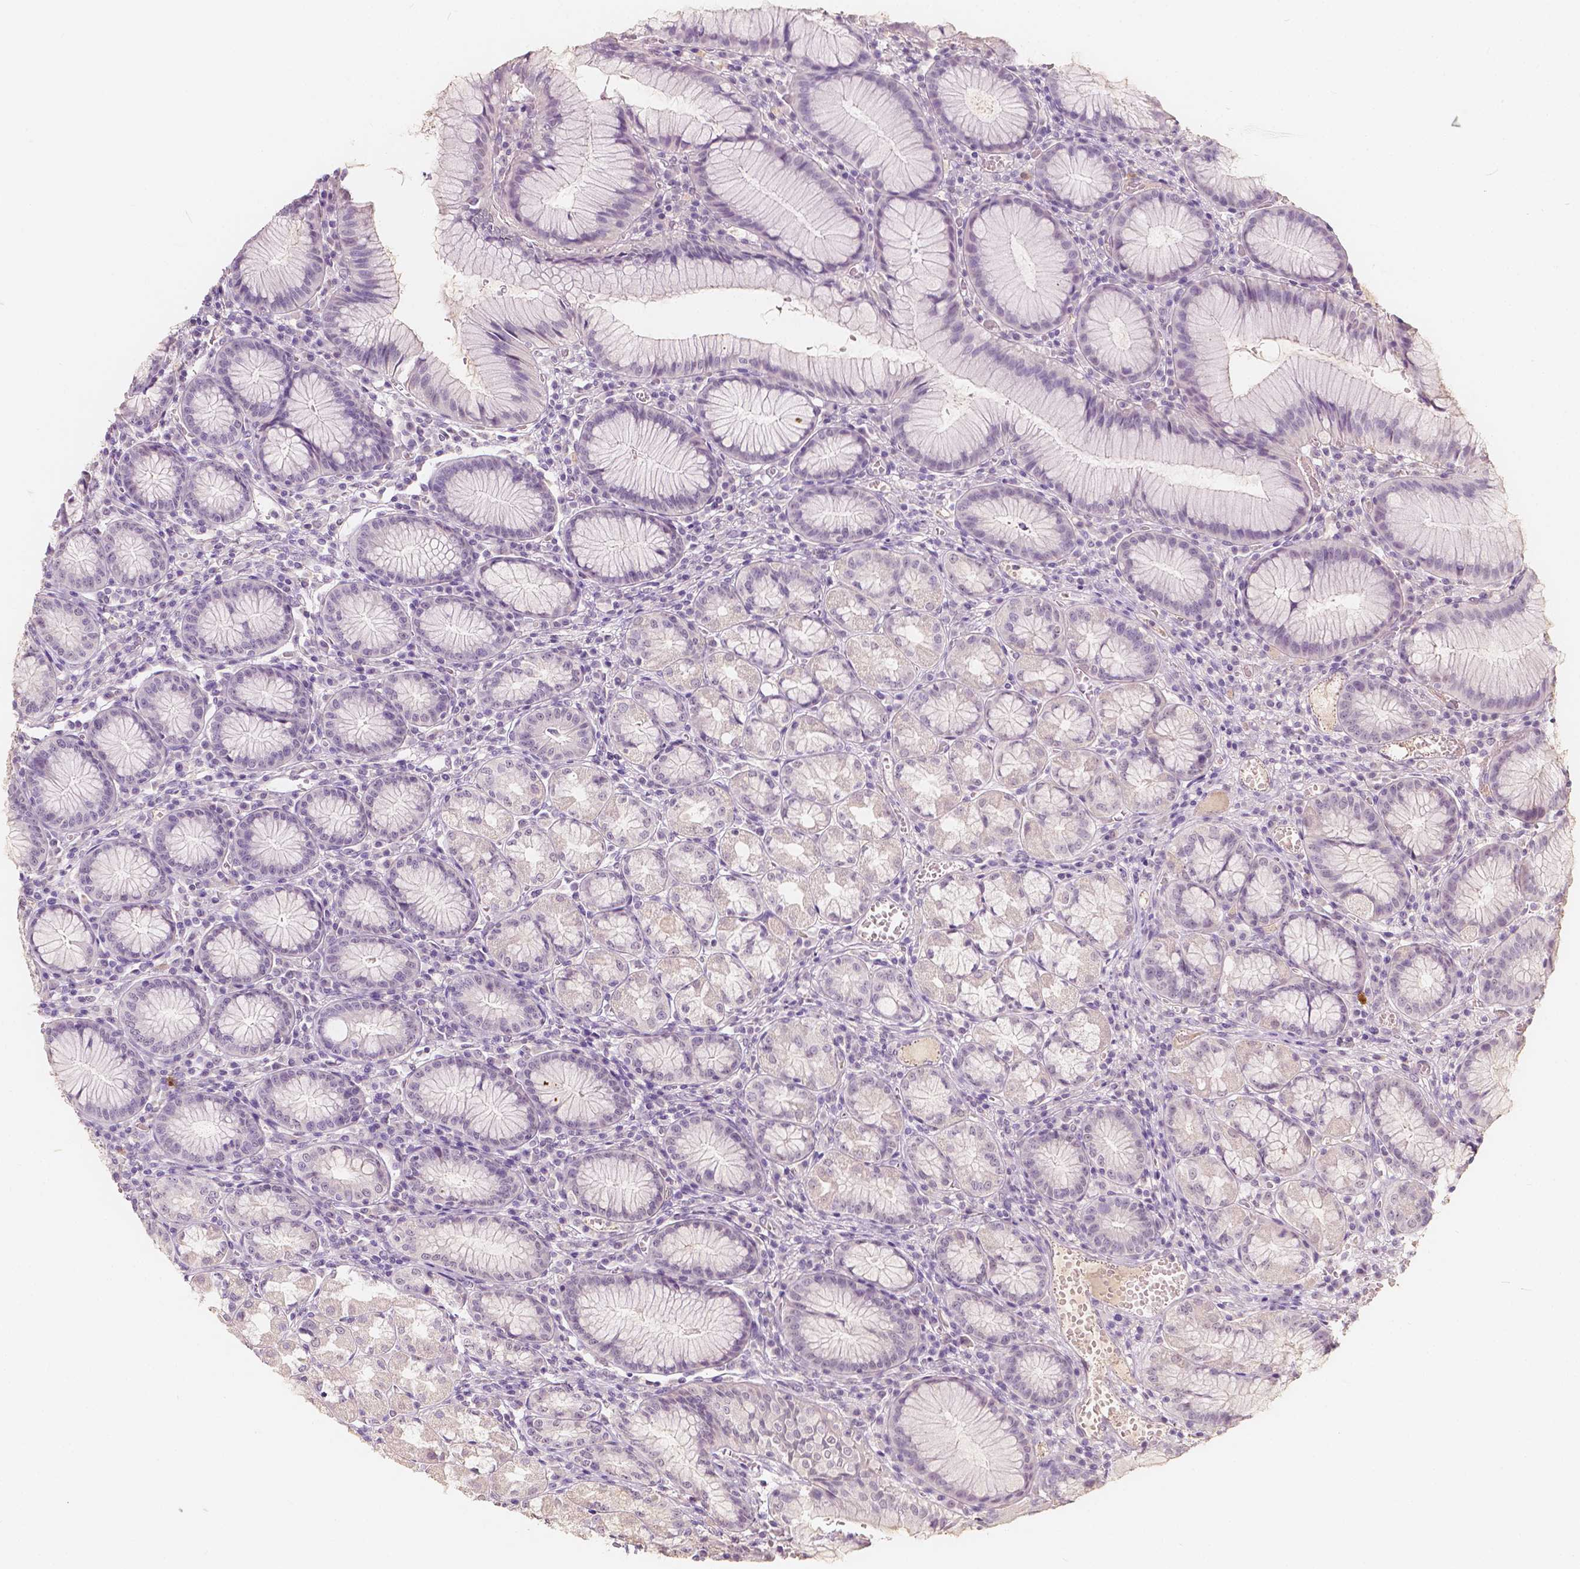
{"staining": {"intensity": "negative", "quantity": "none", "location": "none"}, "tissue": "stomach", "cell_type": "Glandular cells", "image_type": "normal", "snomed": [{"axis": "morphology", "description": "Normal tissue, NOS"}, {"axis": "topography", "description": "Stomach"}], "caption": "Glandular cells are negative for protein expression in normal human stomach.", "gene": "SOX15", "patient": {"sex": "male", "age": 55}}